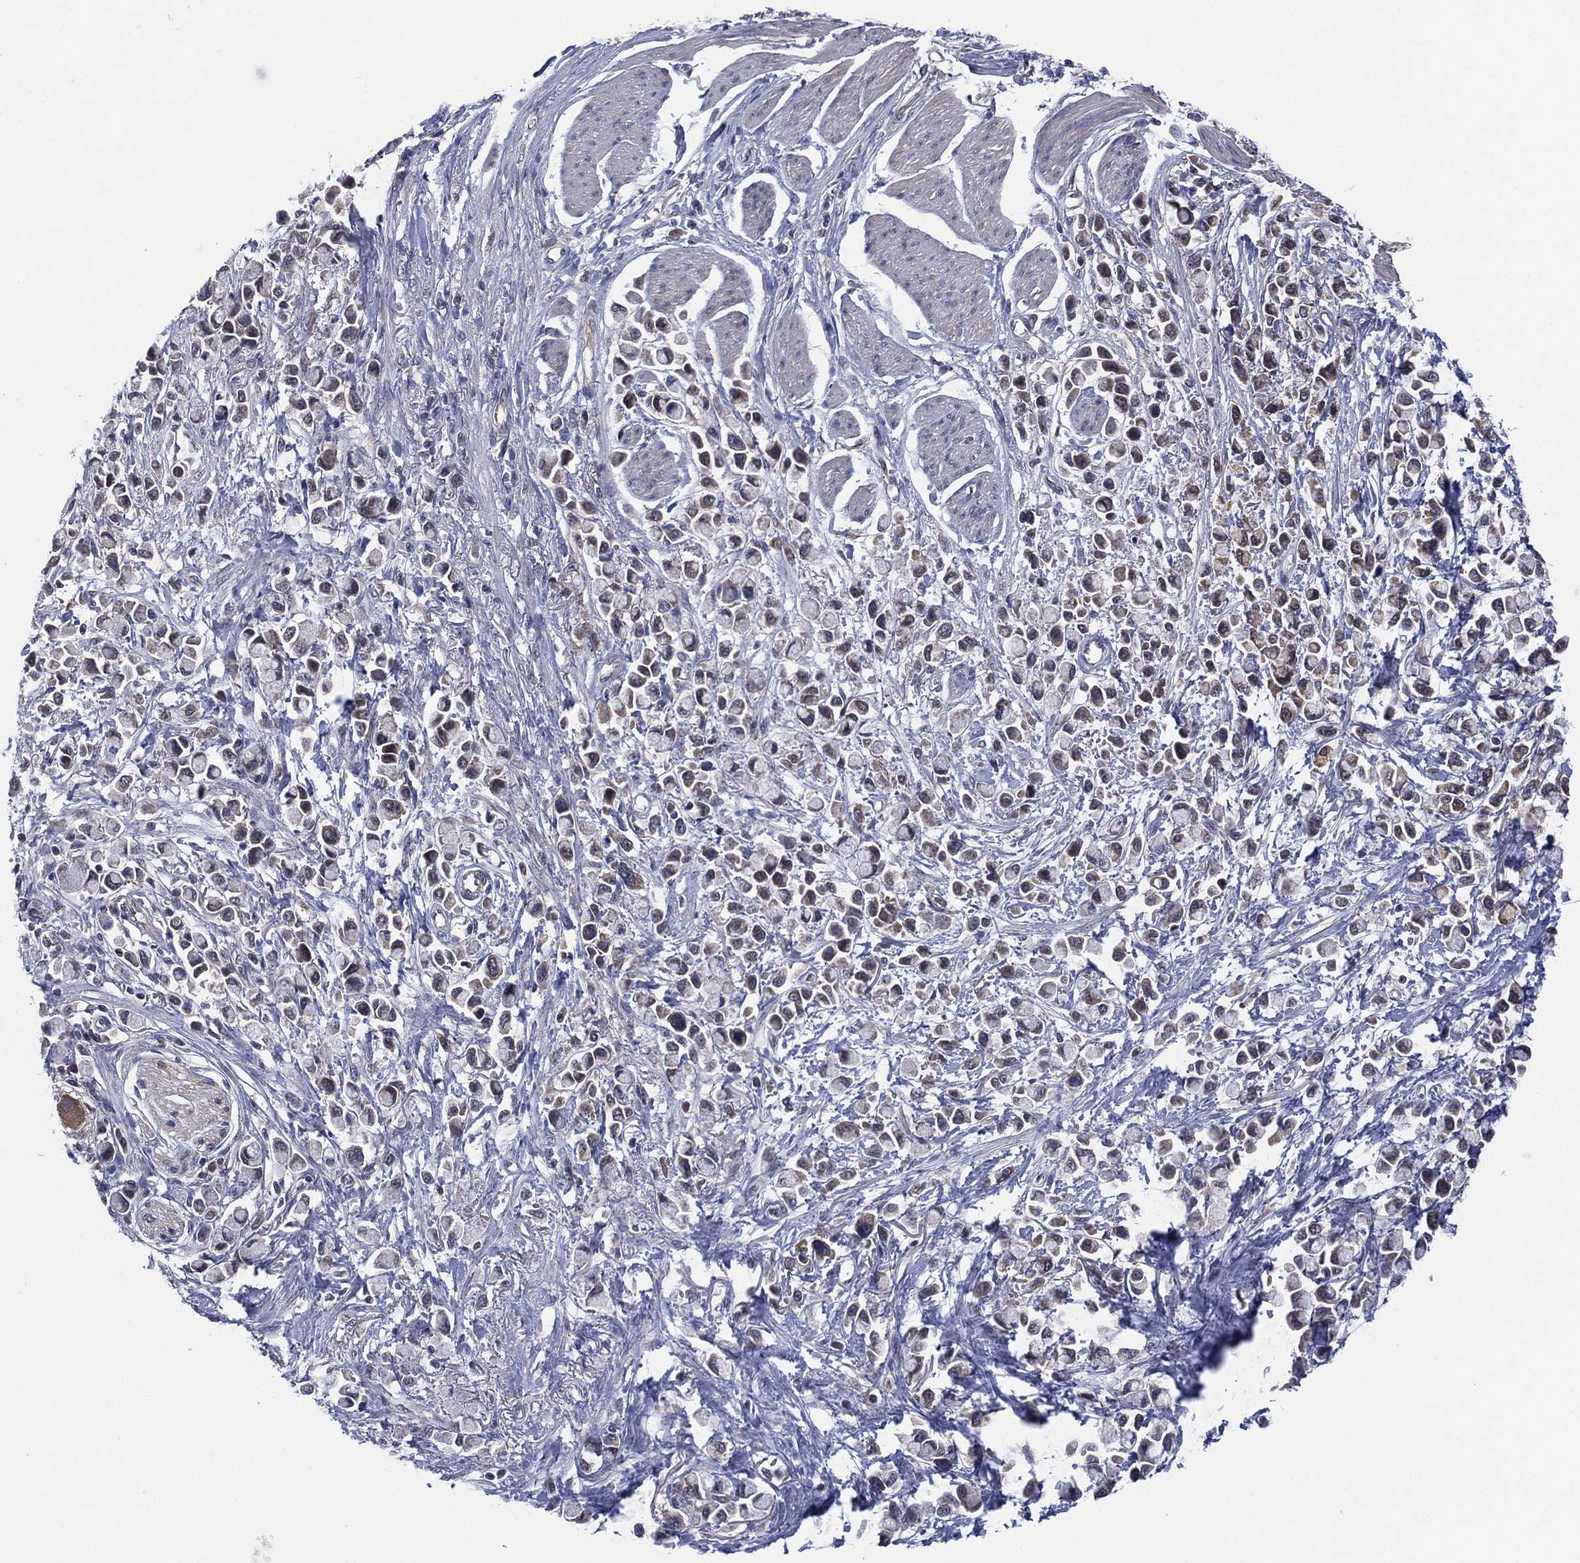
{"staining": {"intensity": "weak", "quantity": "<25%", "location": "cytoplasmic/membranous"}, "tissue": "stomach cancer", "cell_type": "Tumor cells", "image_type": "cancer", "snomed": [{"axis": "morphology", "description": "Adenocarcinoma, NOS"}, {"axis": "topography", "description": "Stomach"}], "caption": "Human stomach adenocarcinoma stained for a protein using immunohistochemistry displays no staining in tumor cells.", "gene": "SELENOO", "patient": {"sex": "female", "age": 81}}